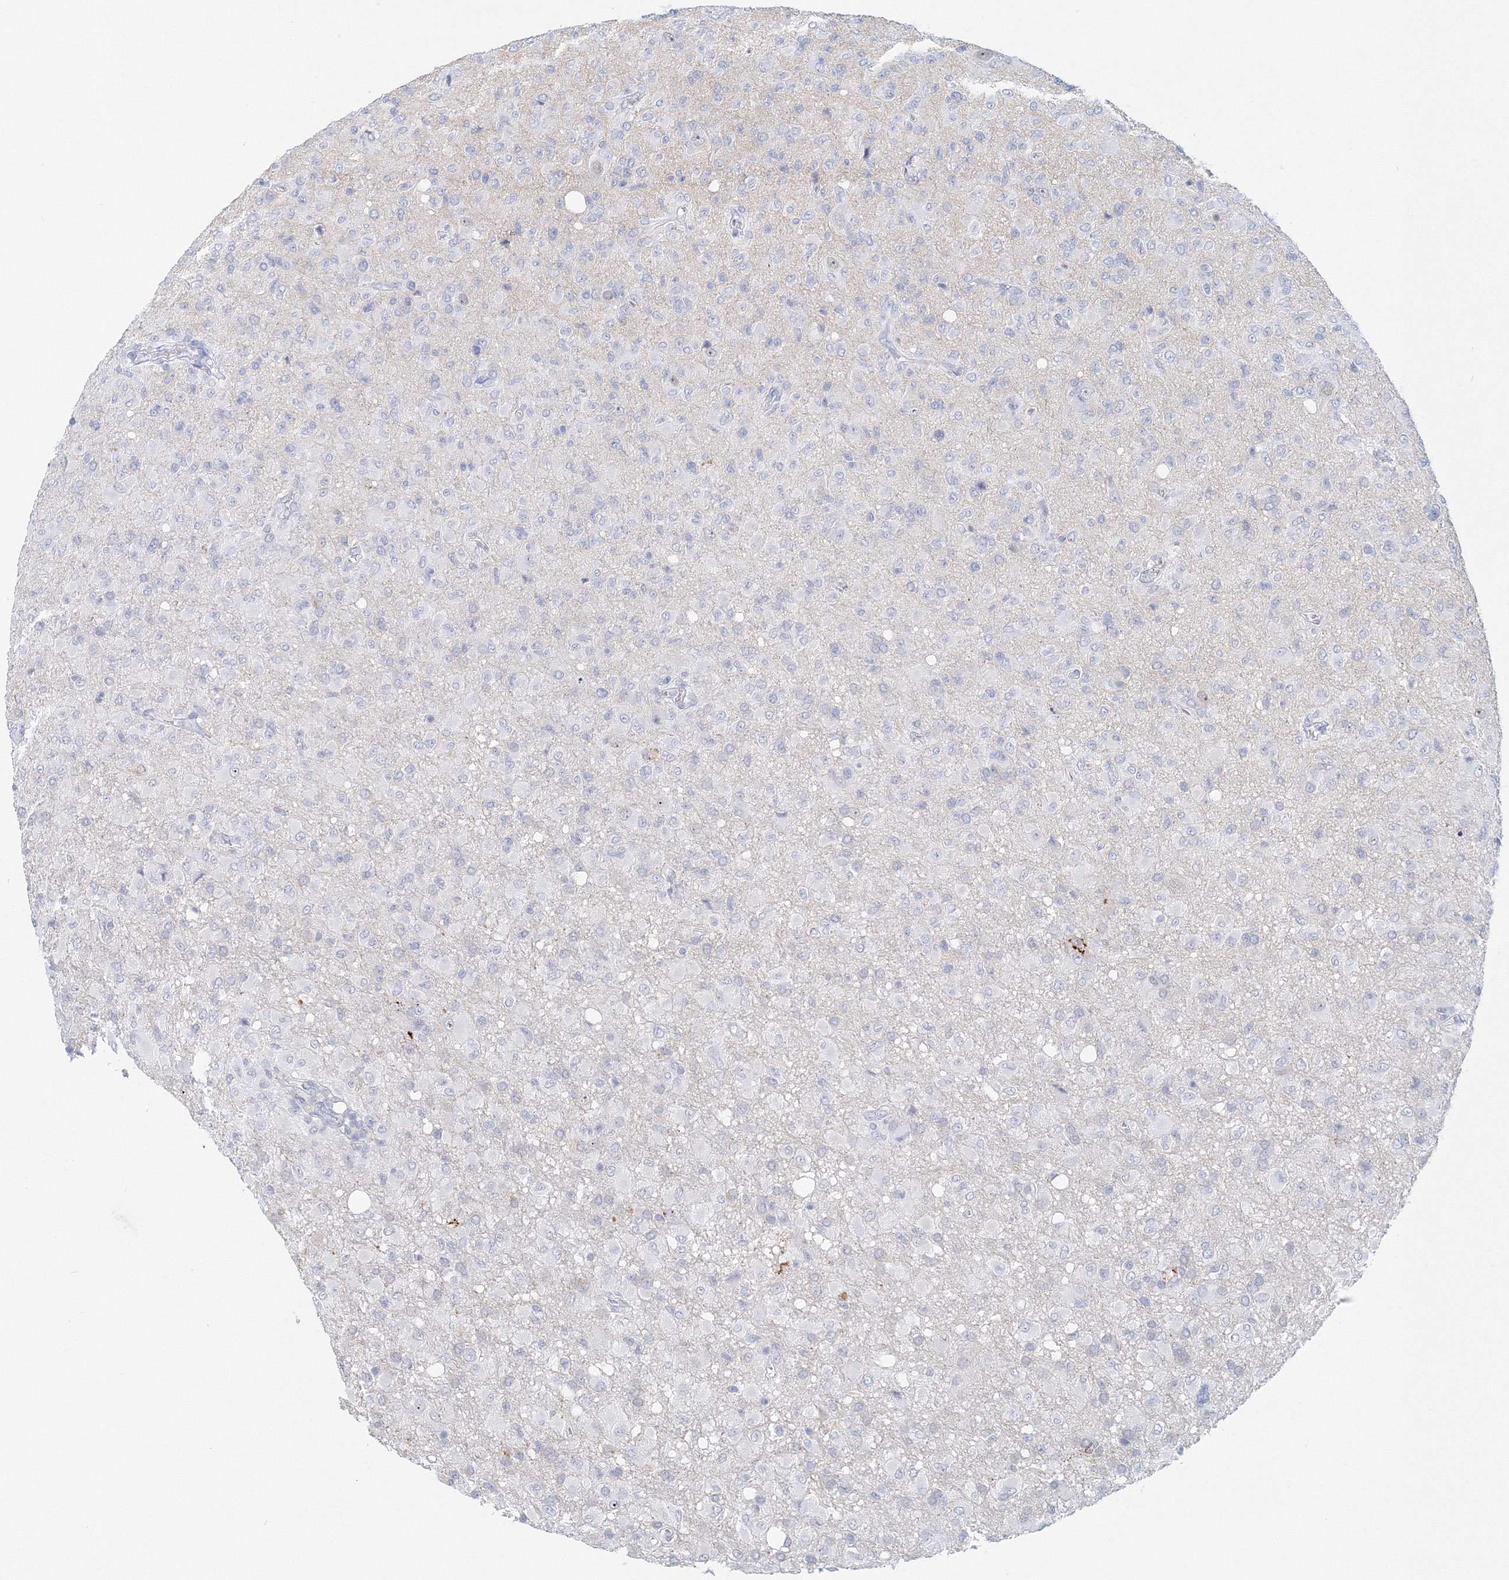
{"staining": {"intensity": "negative", "quantity": "none", "location": "none"}, "tissue": "glioma", "cell_type": "Tumor cells", "image_type": "cancer", "snomed": [{"axis": "morphology", "description": "Glioma, malignant, High grade"}, {"axis": "topography", "description": "Brain"}], "caption": "Micrograph shows no protein expression in tumor cells of malignant glioma (high-grade) tissue. The staining is performed using DAB (3,3'-diaminobenzidine) brown chromogen with nuclei counter-stained in using hematoxylin.", "gene": "VSIG1", "patient": {"sex": "female", "age": 57}}